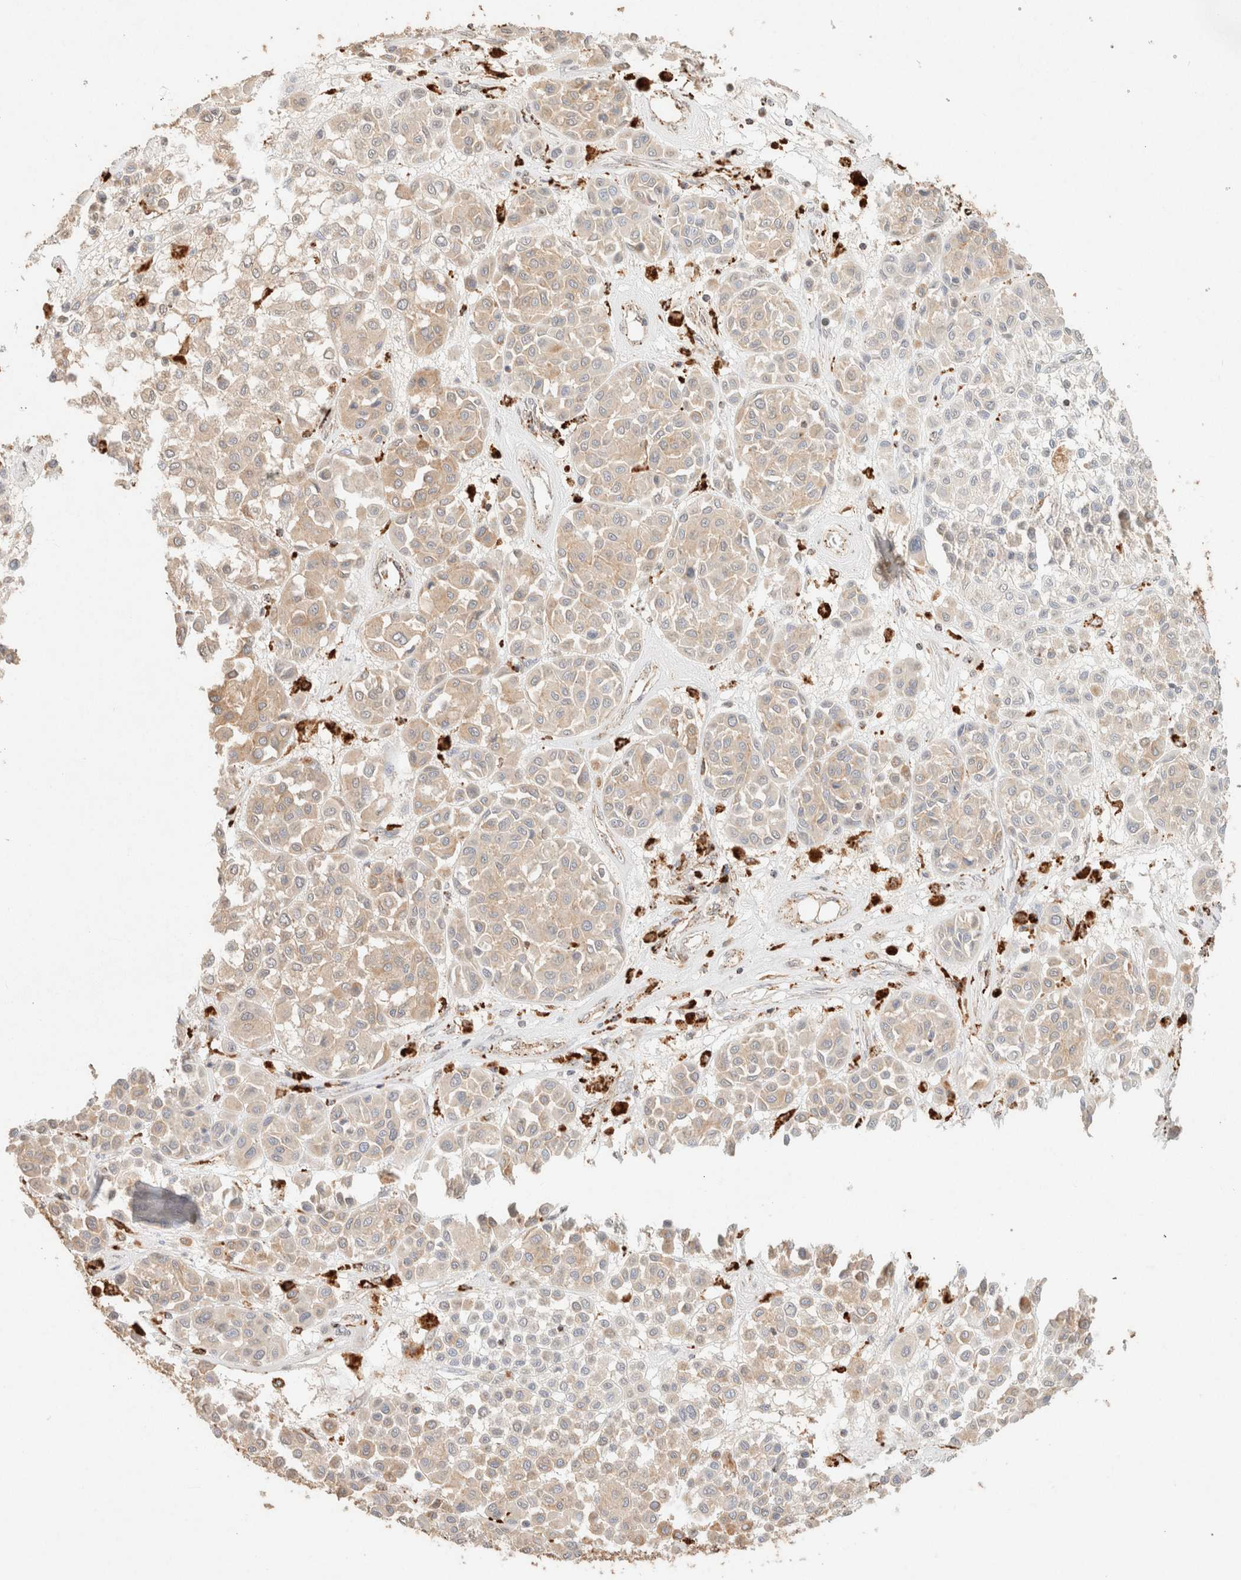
{"staining": {"intensity": "weak", "quantity": "<25%", "location": "cytoplasmic/membranous"}, "tissue": "melanoma", "cell_type": "Tumor cells", "image_type": "cancer", "snomed": [{"axis": "morphology", "description": "Malignant melanoma, Metastatic site"}, {"axis": "topography", "description": "Soft tissue"}], "caption": "Immunohistochemical staining of melanoma reveals no significant staining in tumor cells. The staining is performed using DAB (3,3'-diaminobenzidine) brown chromogen with nuclei counter-stained in using hematoxylin.", "gene": "CTSC", "patient": {"sex": "male", "age": 41}}